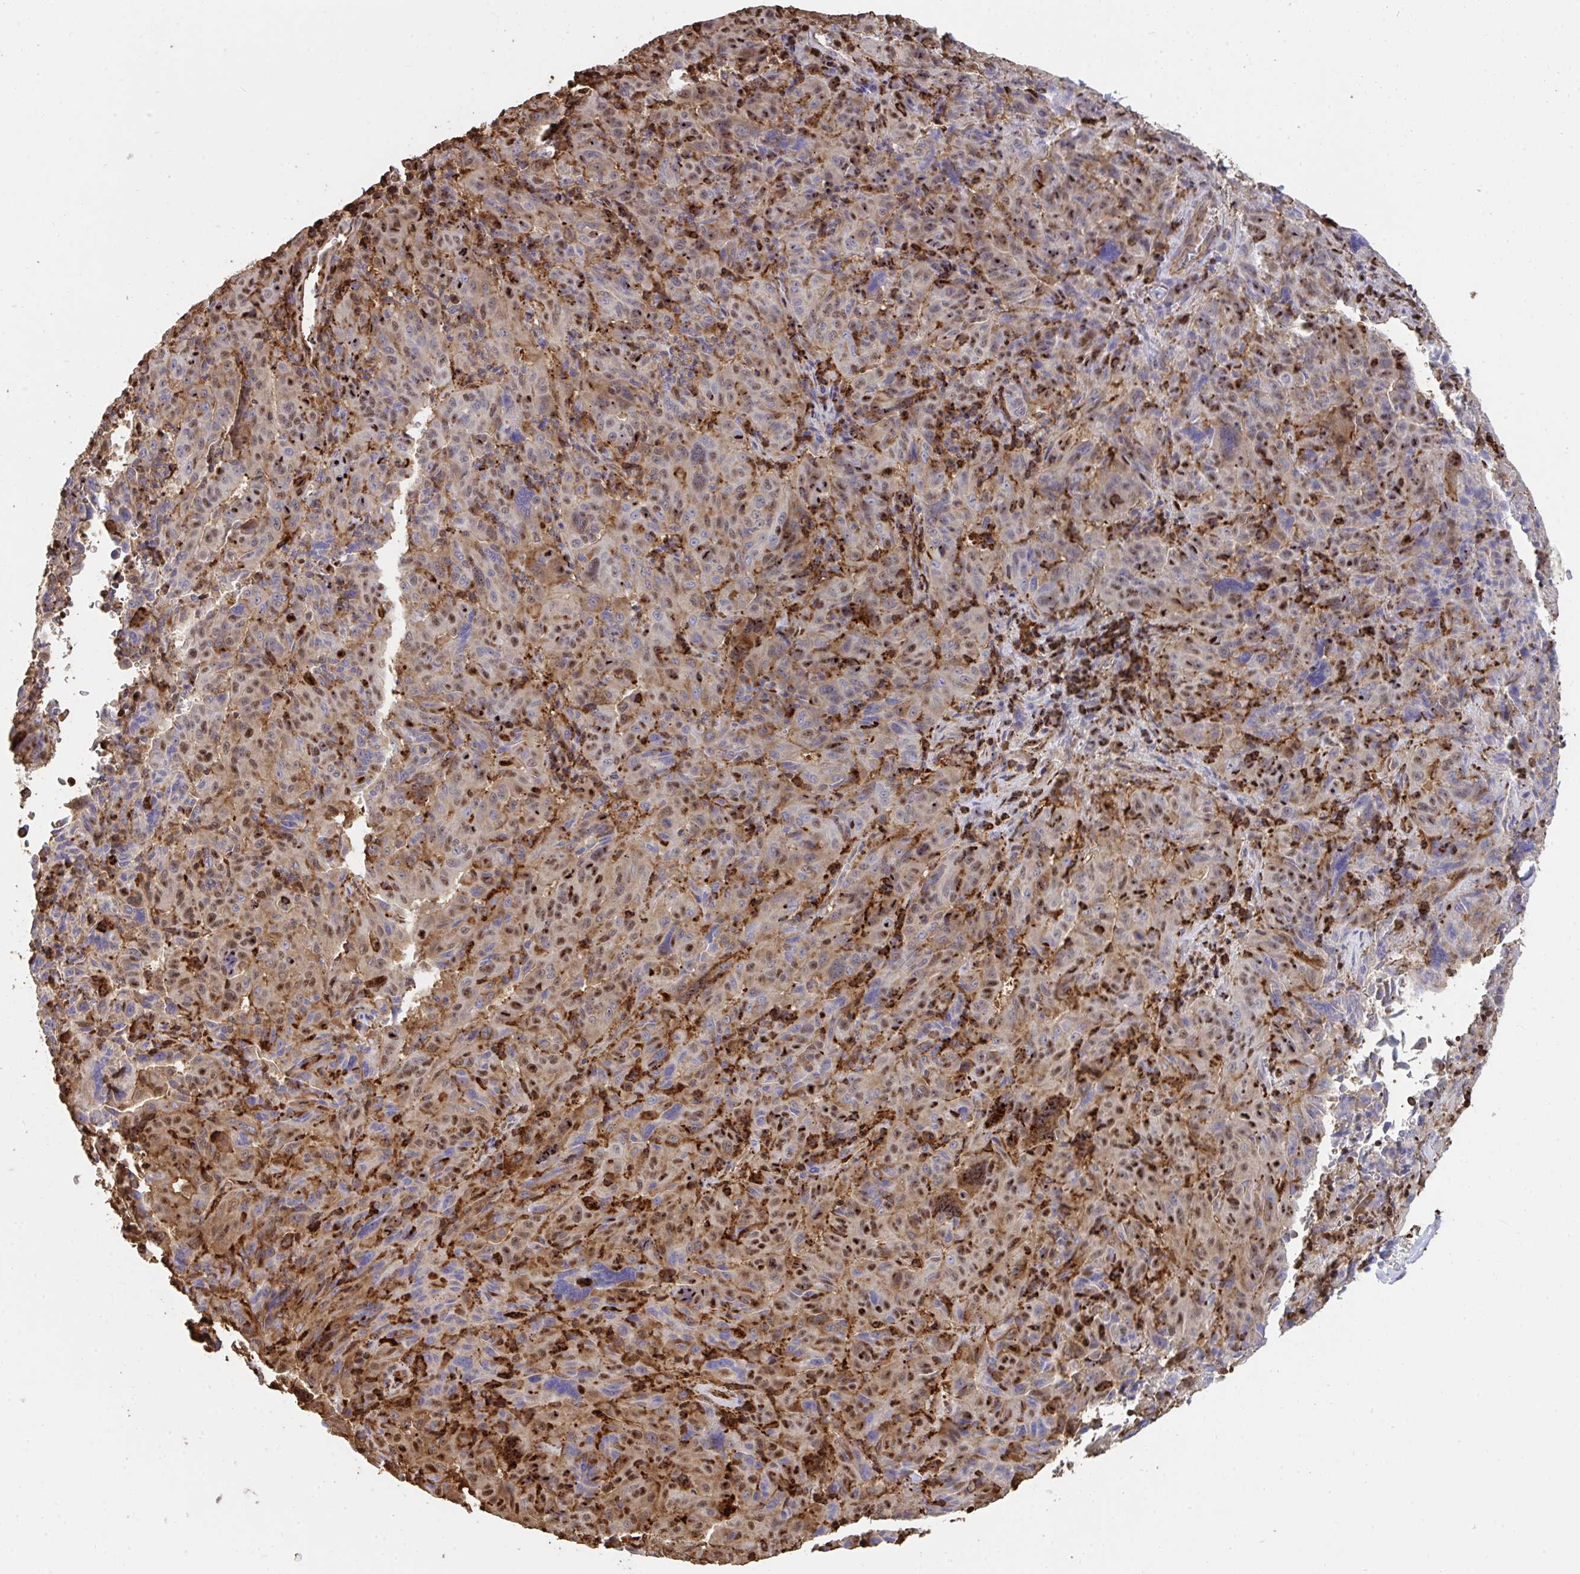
{"staining": {"intensity": "weak", "quantity": "<25%", "location": "cytoplasmic/membranous"}, "tissue": "pancreatic cancer", "cell_type": "Tumor cells", "image_type": "cancer", "snomed": [{"axis": "morphology", "description": "Adenocarcinoma, NOS"}, {"axis": "topography", "description": "Pancreas"}], "caption": "A photomicrograph of adenocarcinoma (pancreatic) stained for a protein shows no brown staining in tumor cells.", "gene": "CFL1", "patient": {"sex": "male", "age": 63}}